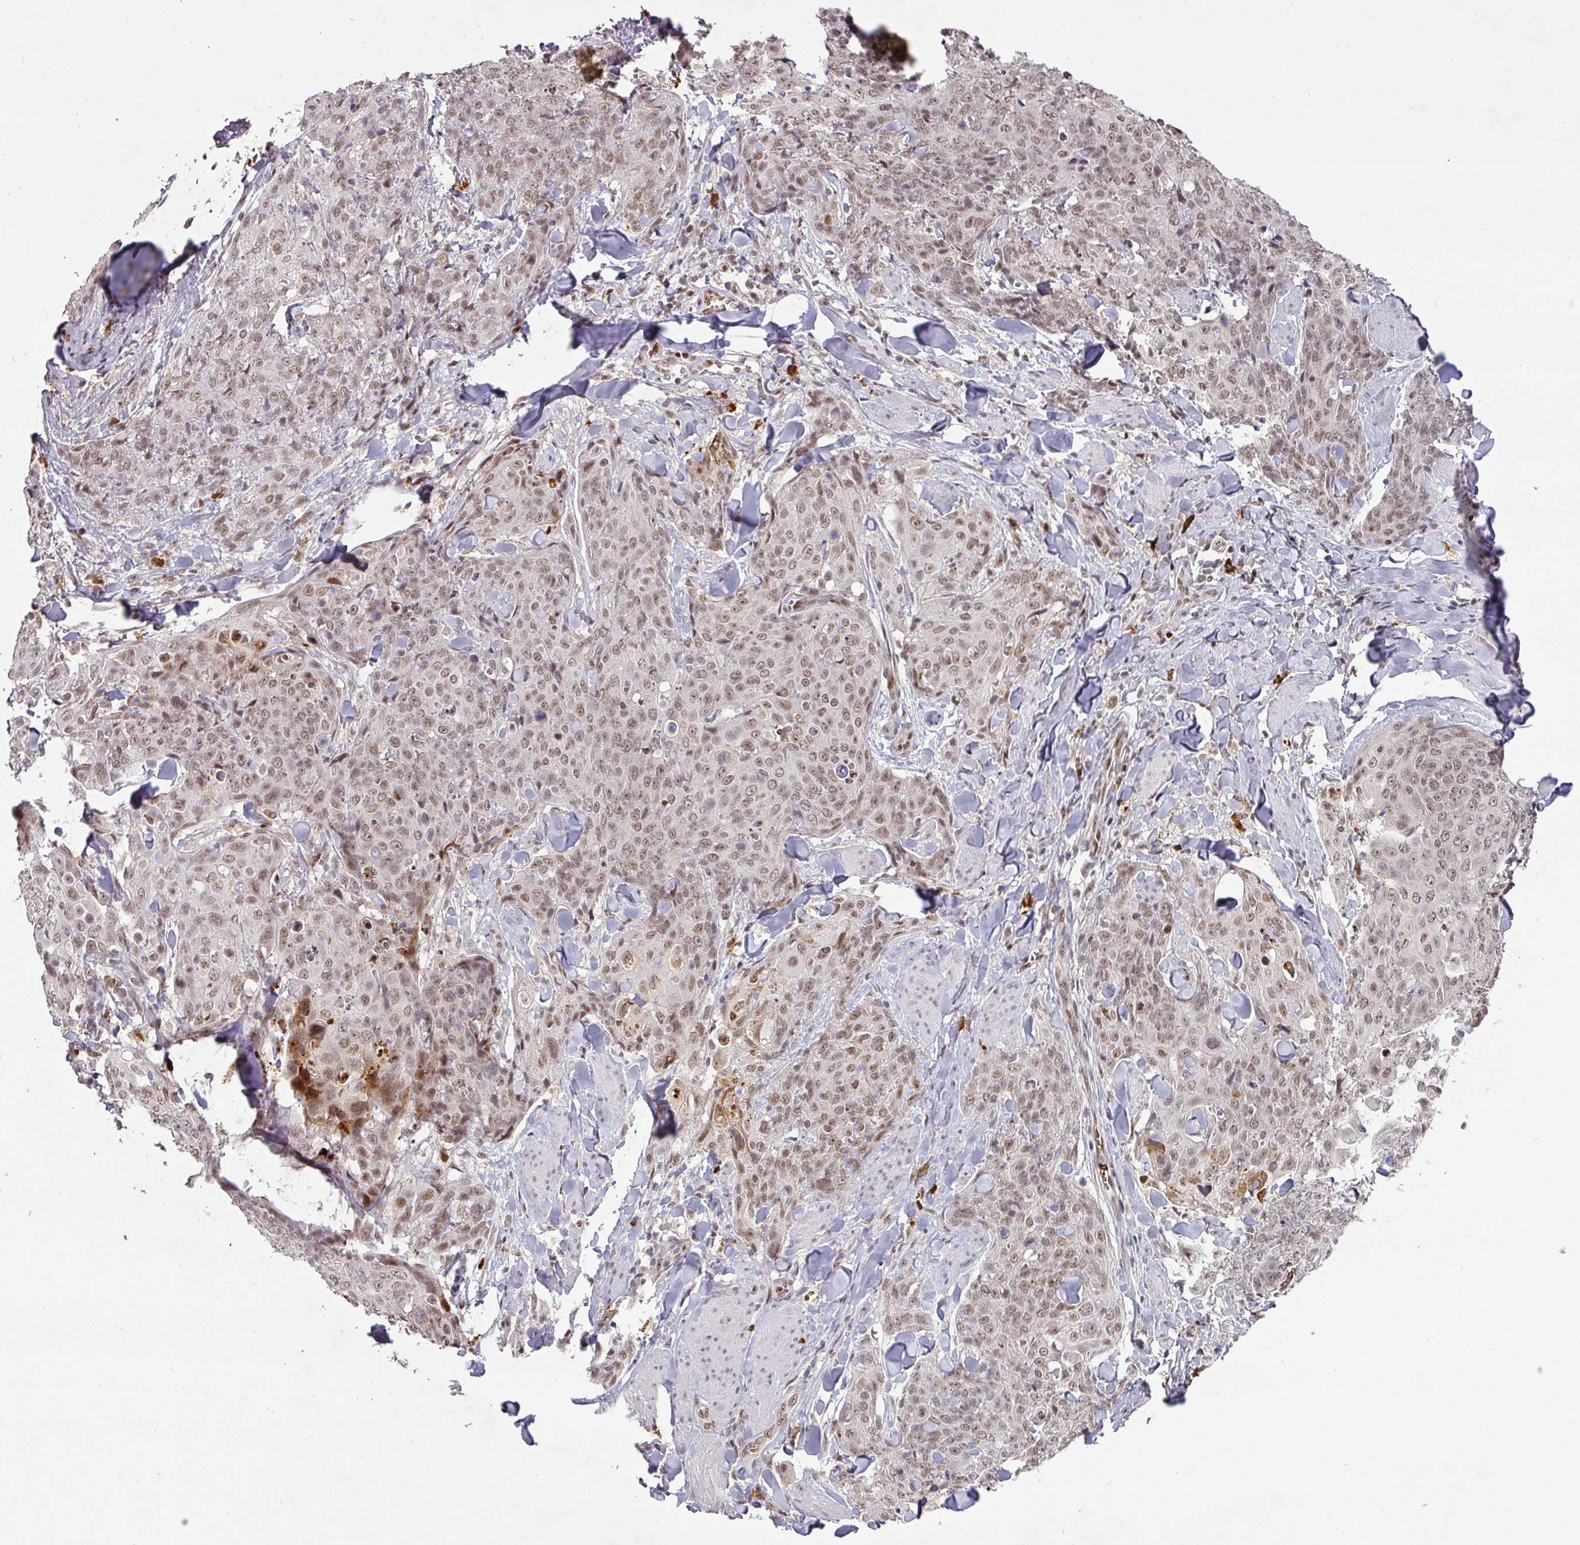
{"staining": {"intensity": "moderate", "quantity": "<25%", "location": "cytoplasmic/membranous,nuclear"}, "tissue": "skin cancer", "cell_type": "Tumor cells", "image_type": "cancer", "snomed": [{"axis": "morphology", "description": "Squamous cell carcinoma, NOS"}, {"axis": "topography", "description": "Skin"}, {"axis": "topography", "description": "Vulva"}], "caption": "Protein expression analysis of human skin cancer (squamous cell carcinoma) reveals moderate cytoplasmic/membranous and nuclear staining in about <25% of tumor cells.", "gene": "NEIL1", "patient": {"sex": "female", "age": 85}}